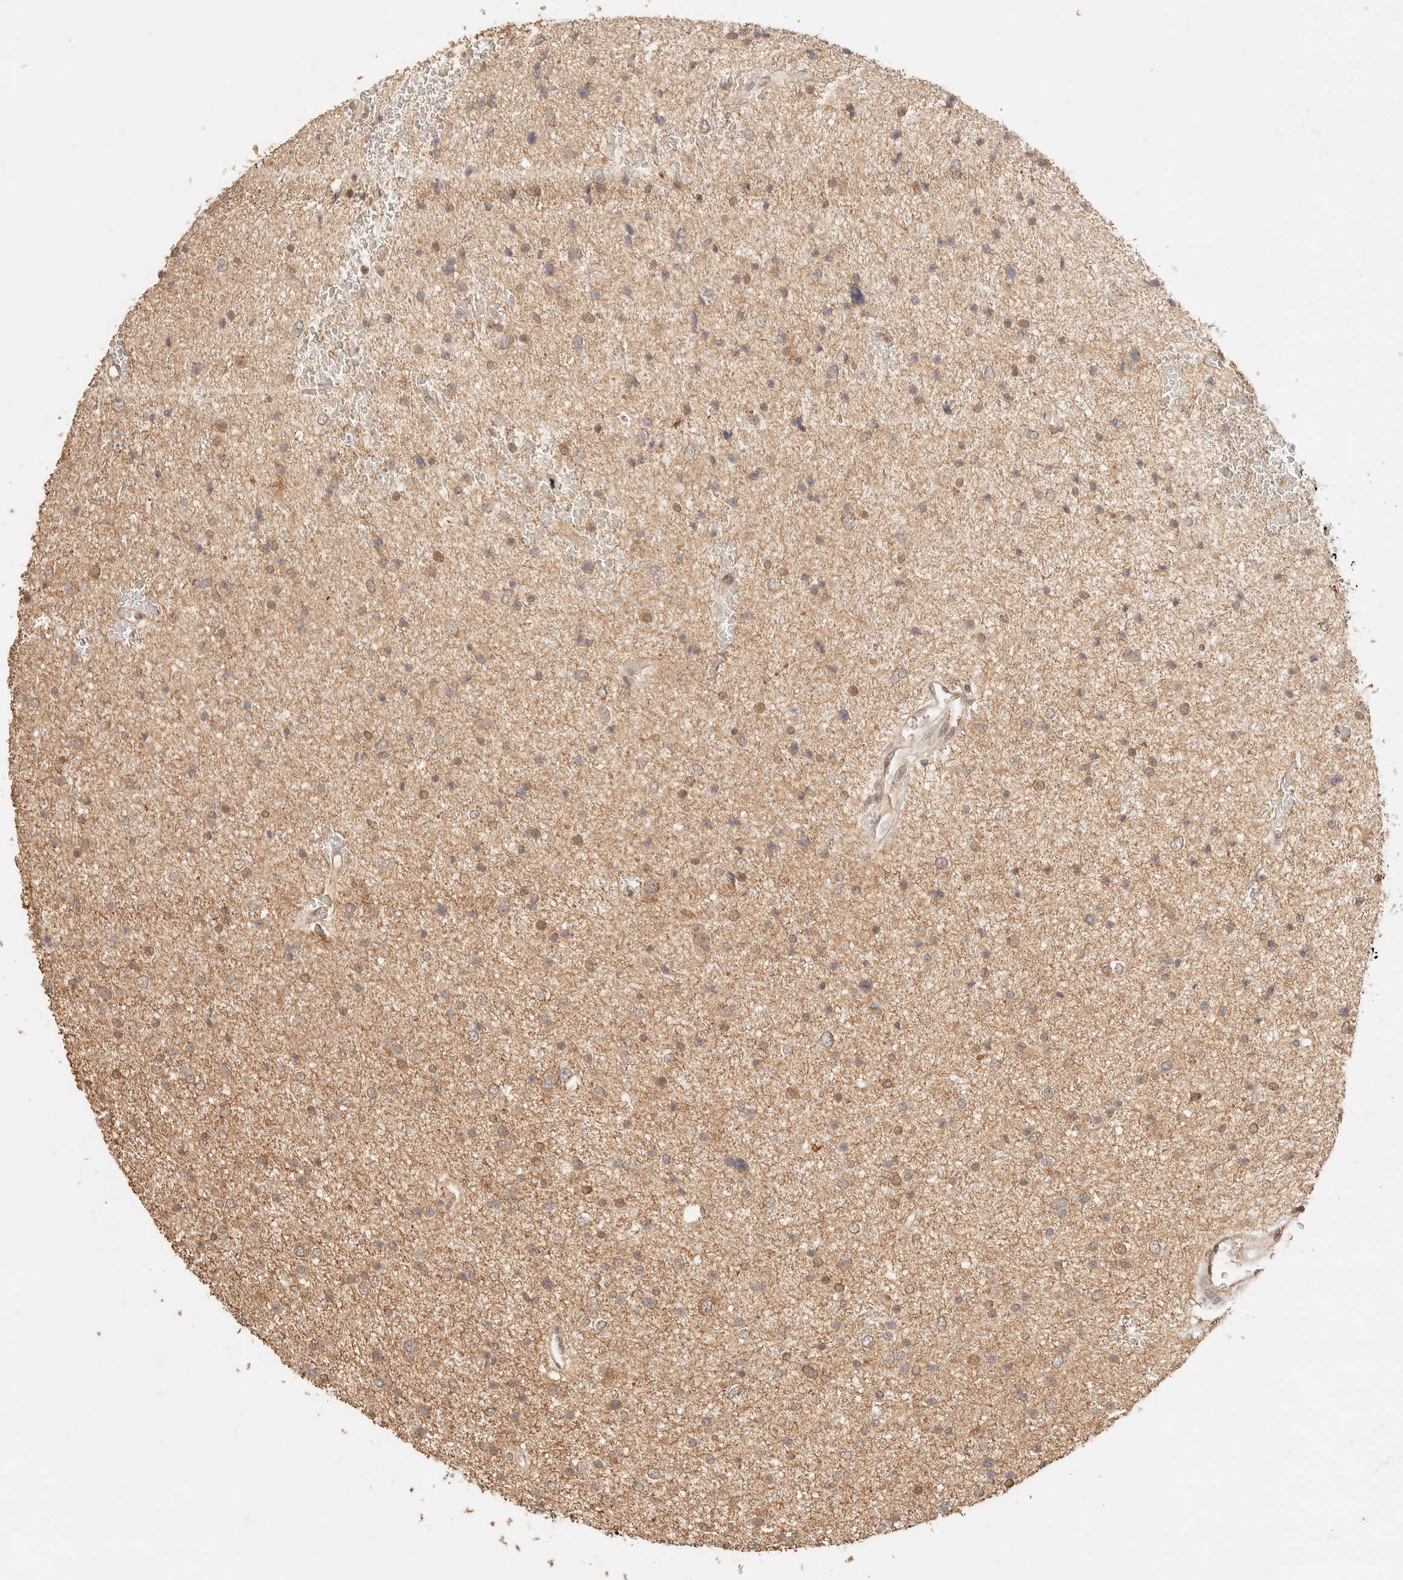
{"staining": {"intensity": "moderate", "quantity": ">75%", "location": "cytoplasmic/membranous"}, "tissue": "glioma", "cell_type": "Tumor cells", "image_type": "cancer", "snomed": [{"axis": "morphology", "description": "Glioma, malignant, Low grade"}, {"axis": "topography", "description": "Brain"}], "caption": "Protein analysis of glioma tissue demonstrates moderate cytoplasmic/membranous positivity in about >75% of tumor cells.", "gene": "TRIM11", "patient": {"sex": "female", "age": 37}}